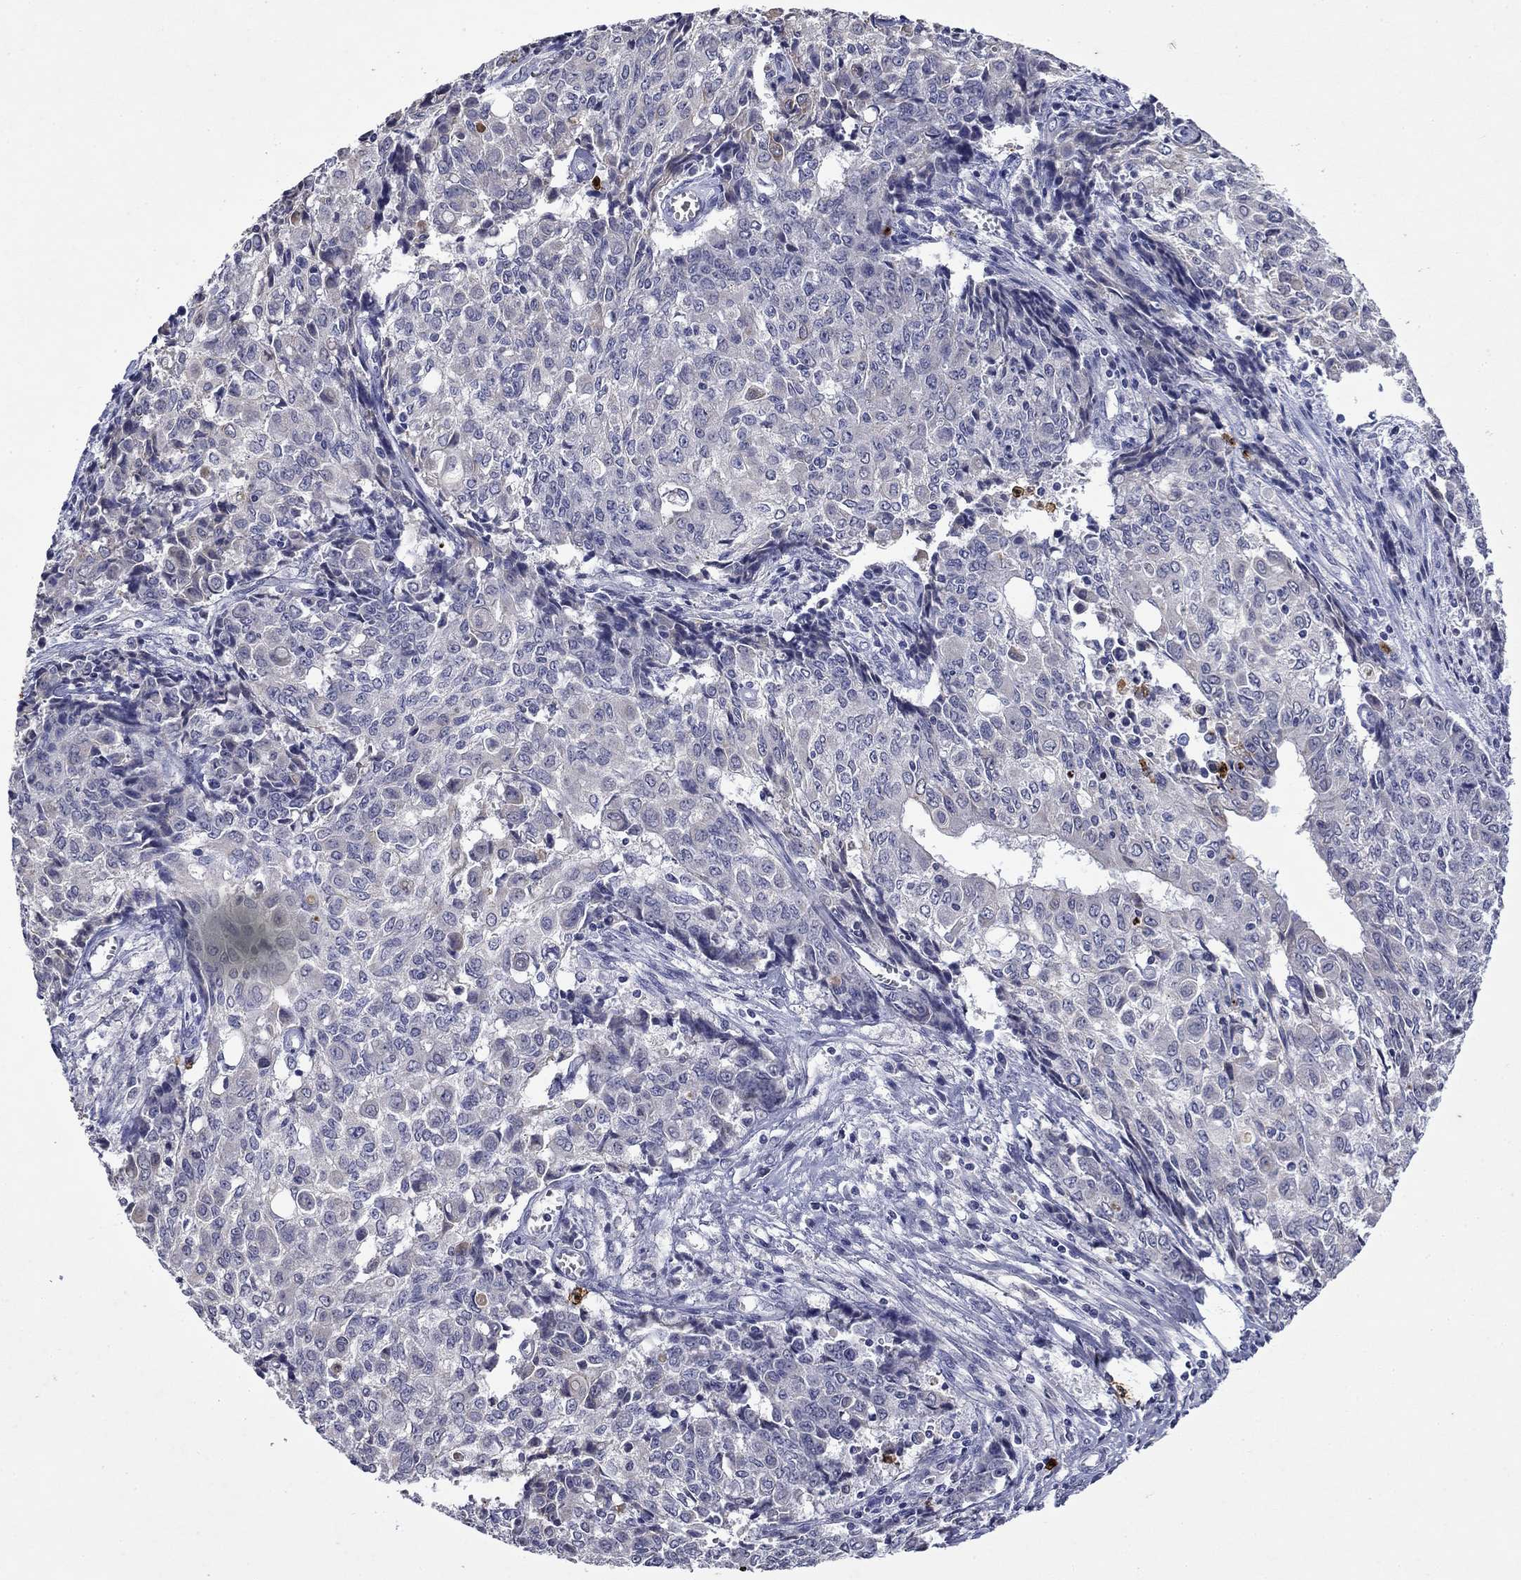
{"staining": {"intensity": "negative", "quantity": "none", "location": "none"}, "tissue": "ovarian cancer", "cell_type": "Tumor cells", "image_type": "cancer", "snomed": [{"axis": "morphology", "description": "Carcinoma, endometroid"}, {"axis": "topography", "description": "Ovary"}], "caption": "Image shows no protein staining in tumor cells of ovarian endometroid carcinoma tissue. (DAB immunohistochemistry visualized using brightfield microscopy, high magnification).", "gene": "IRF5", "patient": {"sex": "female", "age": 42}}